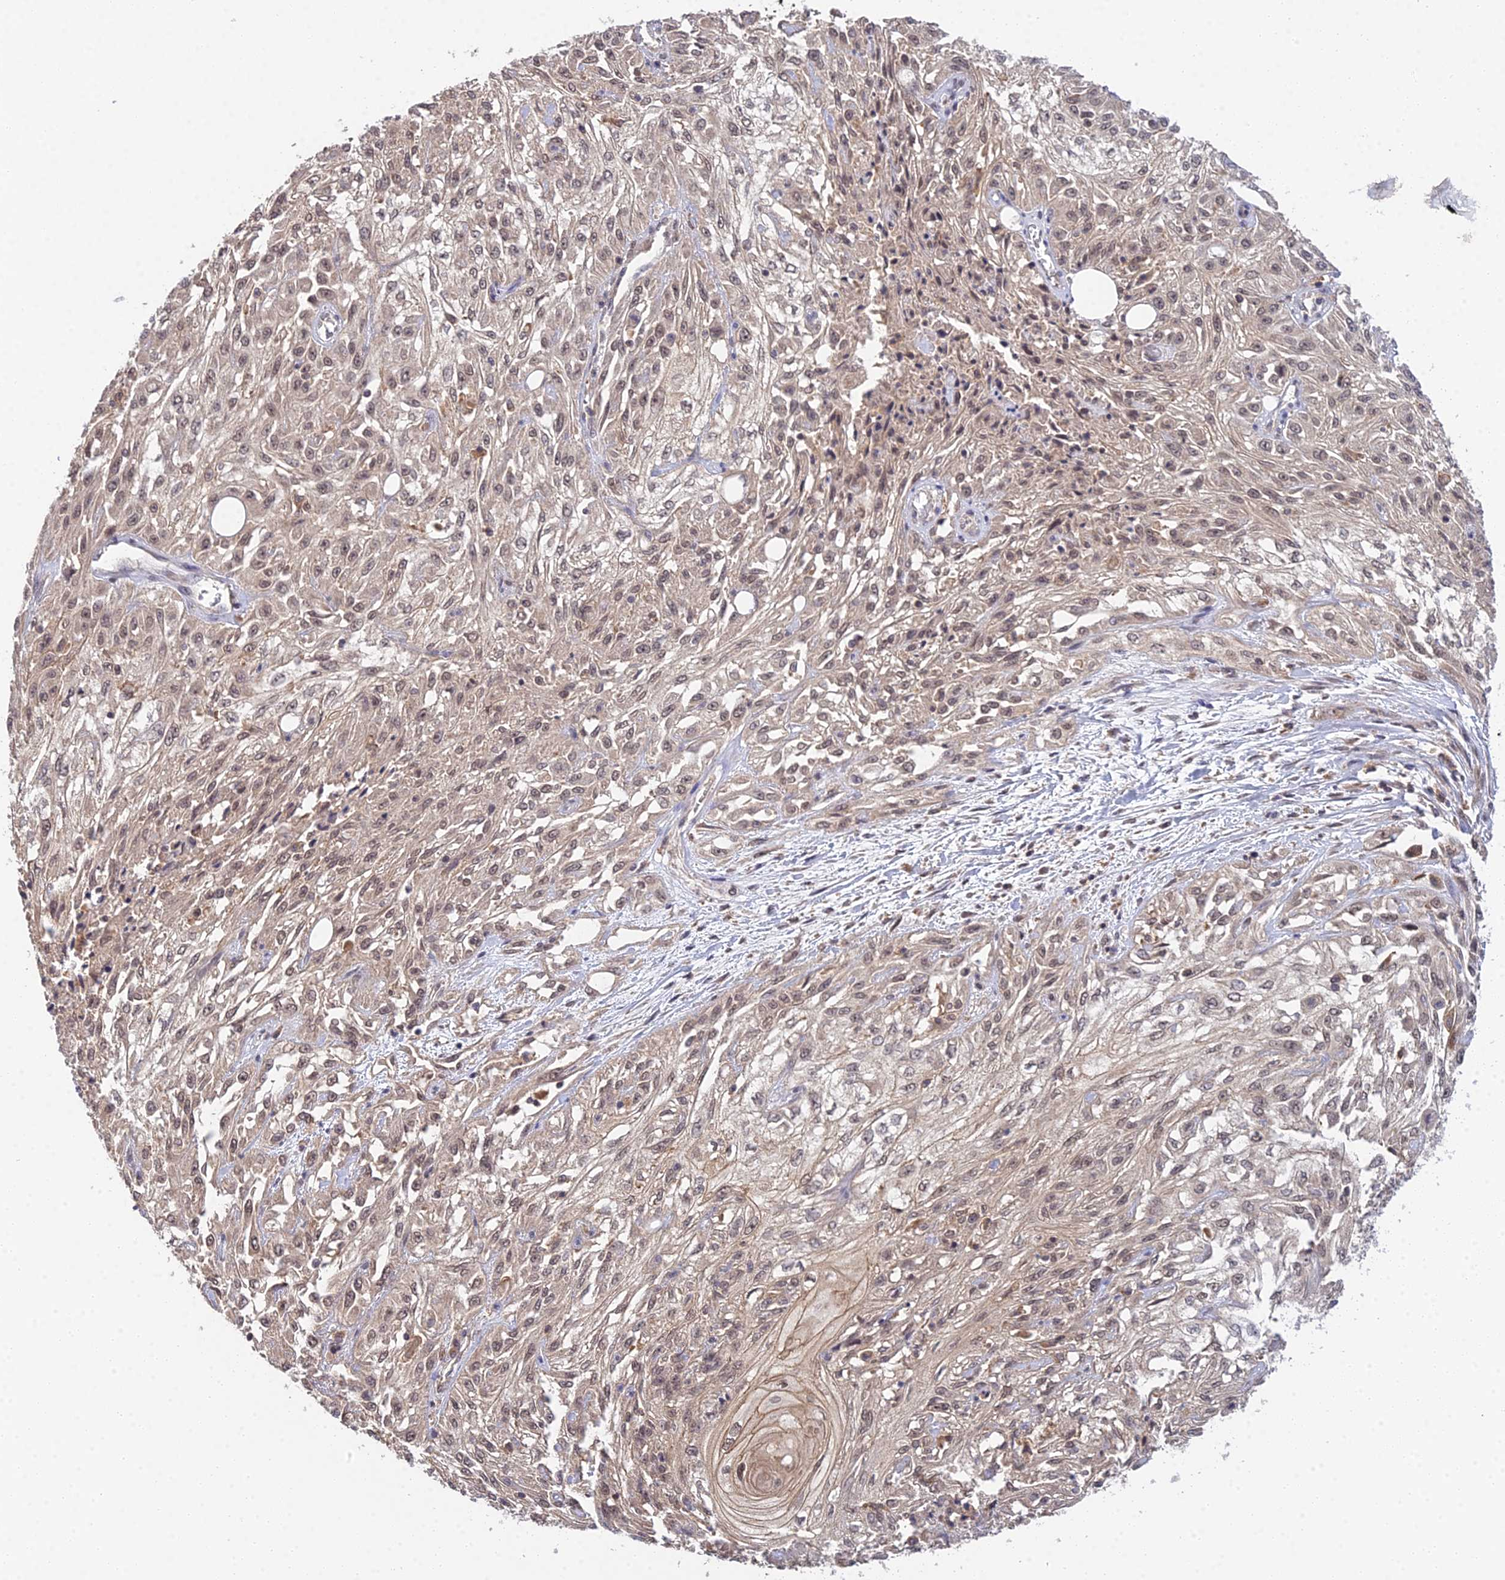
{"staining": {"intensity": "weak", "quantity": ">75%", "location": "cytoplasmic/membranous,nuclear"}, "tissue": "skin cancer", "cell_type": "Tumor cells", "image_type": "cancer", "snomed": [{"axis": "morphology", "description": "Squamous cell carcinoma, NOS"}, {"axis": "morphology", "description": "Squamous cell carcinoma, metastatic, NOS"}, {"axis": "topography", "description": "Skin"}, {"axis": "topography", "description": "Lymph node"}], "caption": "Immunohistochemical staining of skin cancer exhibits low levels of weak cytoplasmic/membranous and nuclear positivity in about >75% of tumor cells.", "gene": "TPRX1", "patient": {"sex": "male", "age": 75}}